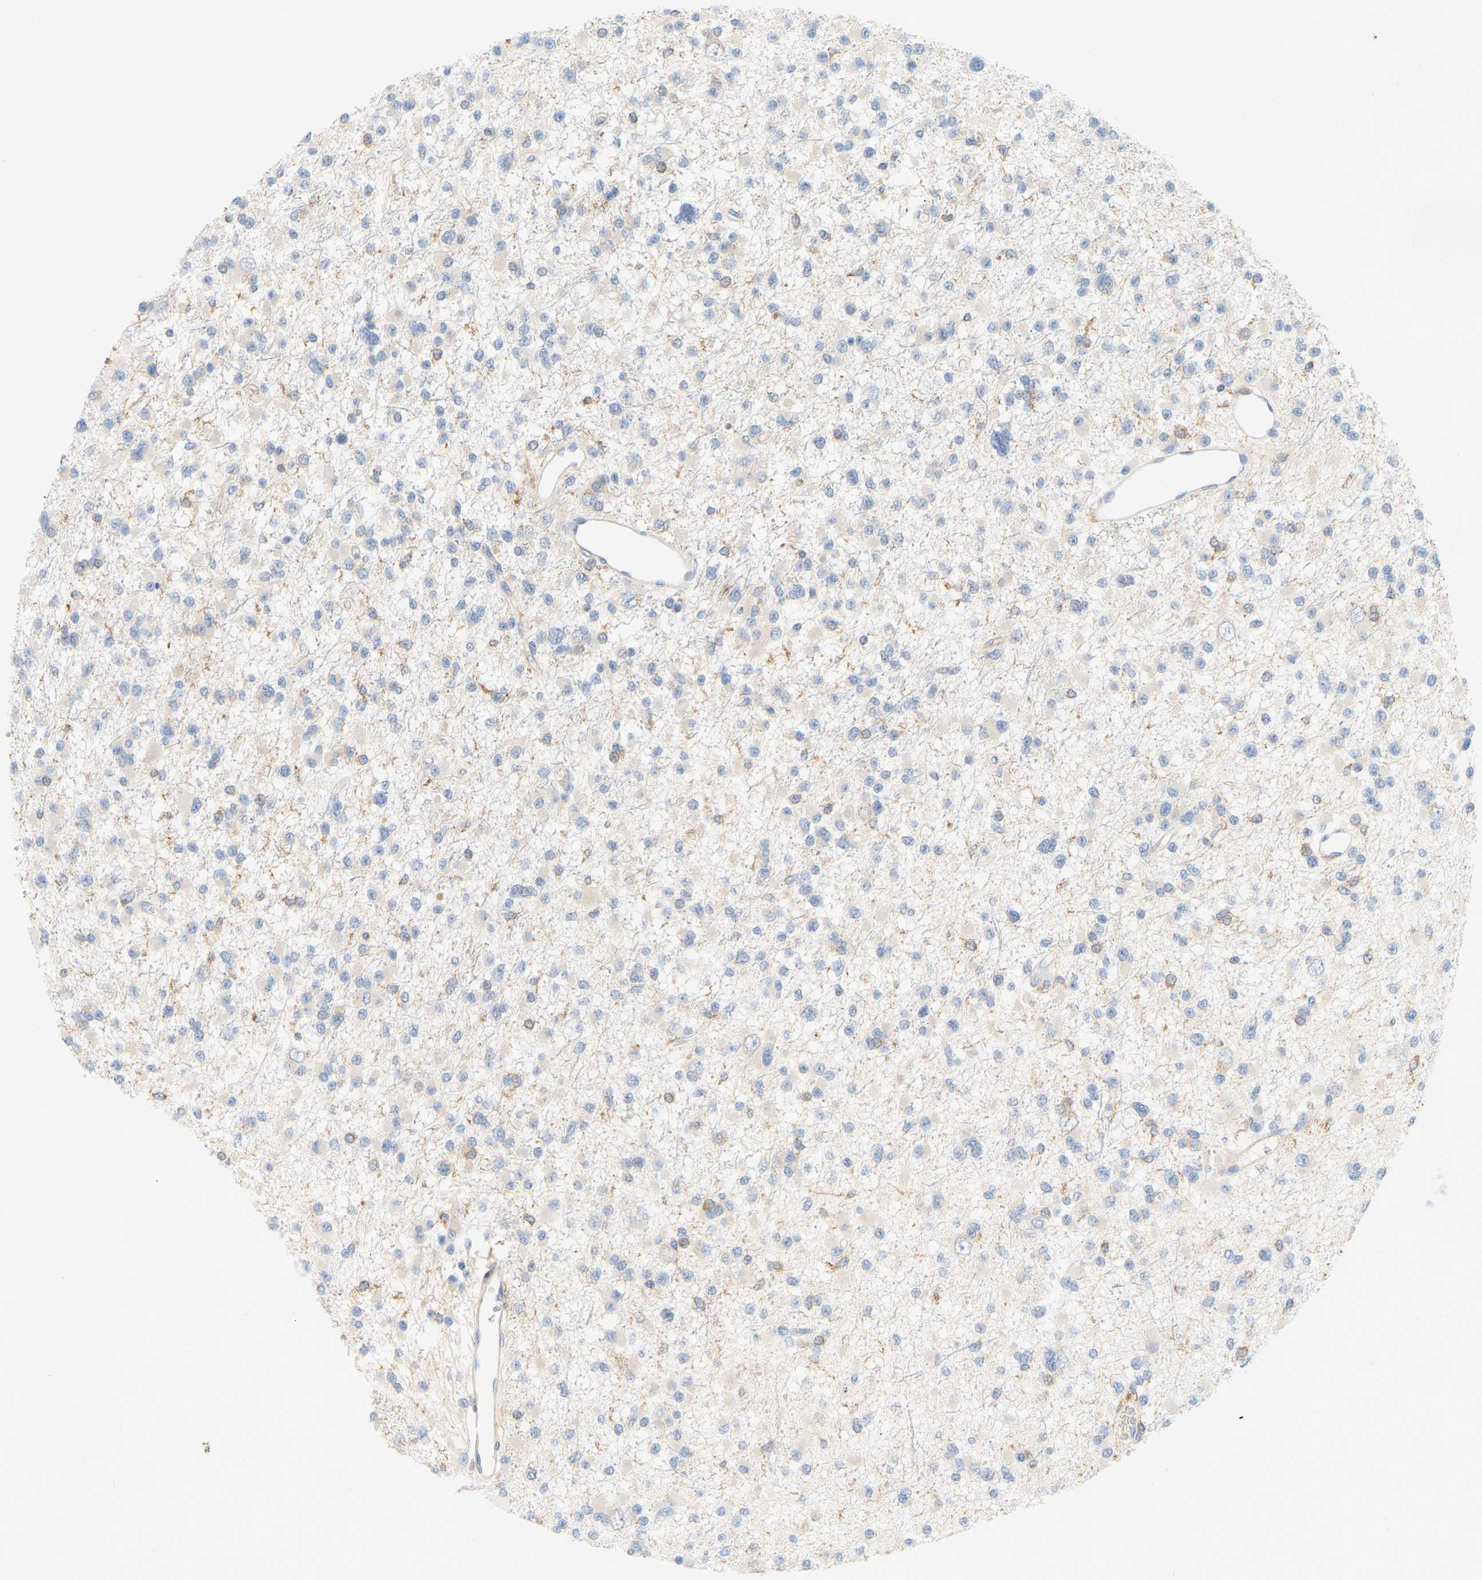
{"staining": {"intensity": "negative", "quantity": "none", "location": "none"}, "tissue": "glioma", "cell_type": "Tumor cells", "image_type": "cancer", "snomed": [{"axis": "morphology", "description": "Glioma, malignant, Low grade"}, {"axis": "topography", "description": "Brain"}], "caption": "DAB immunohistochemical staining of human glioma exhibits no significant positivity in tumor cells.", "gene": "AKAP13", "patient": {"sex": "female", "age": 22}}